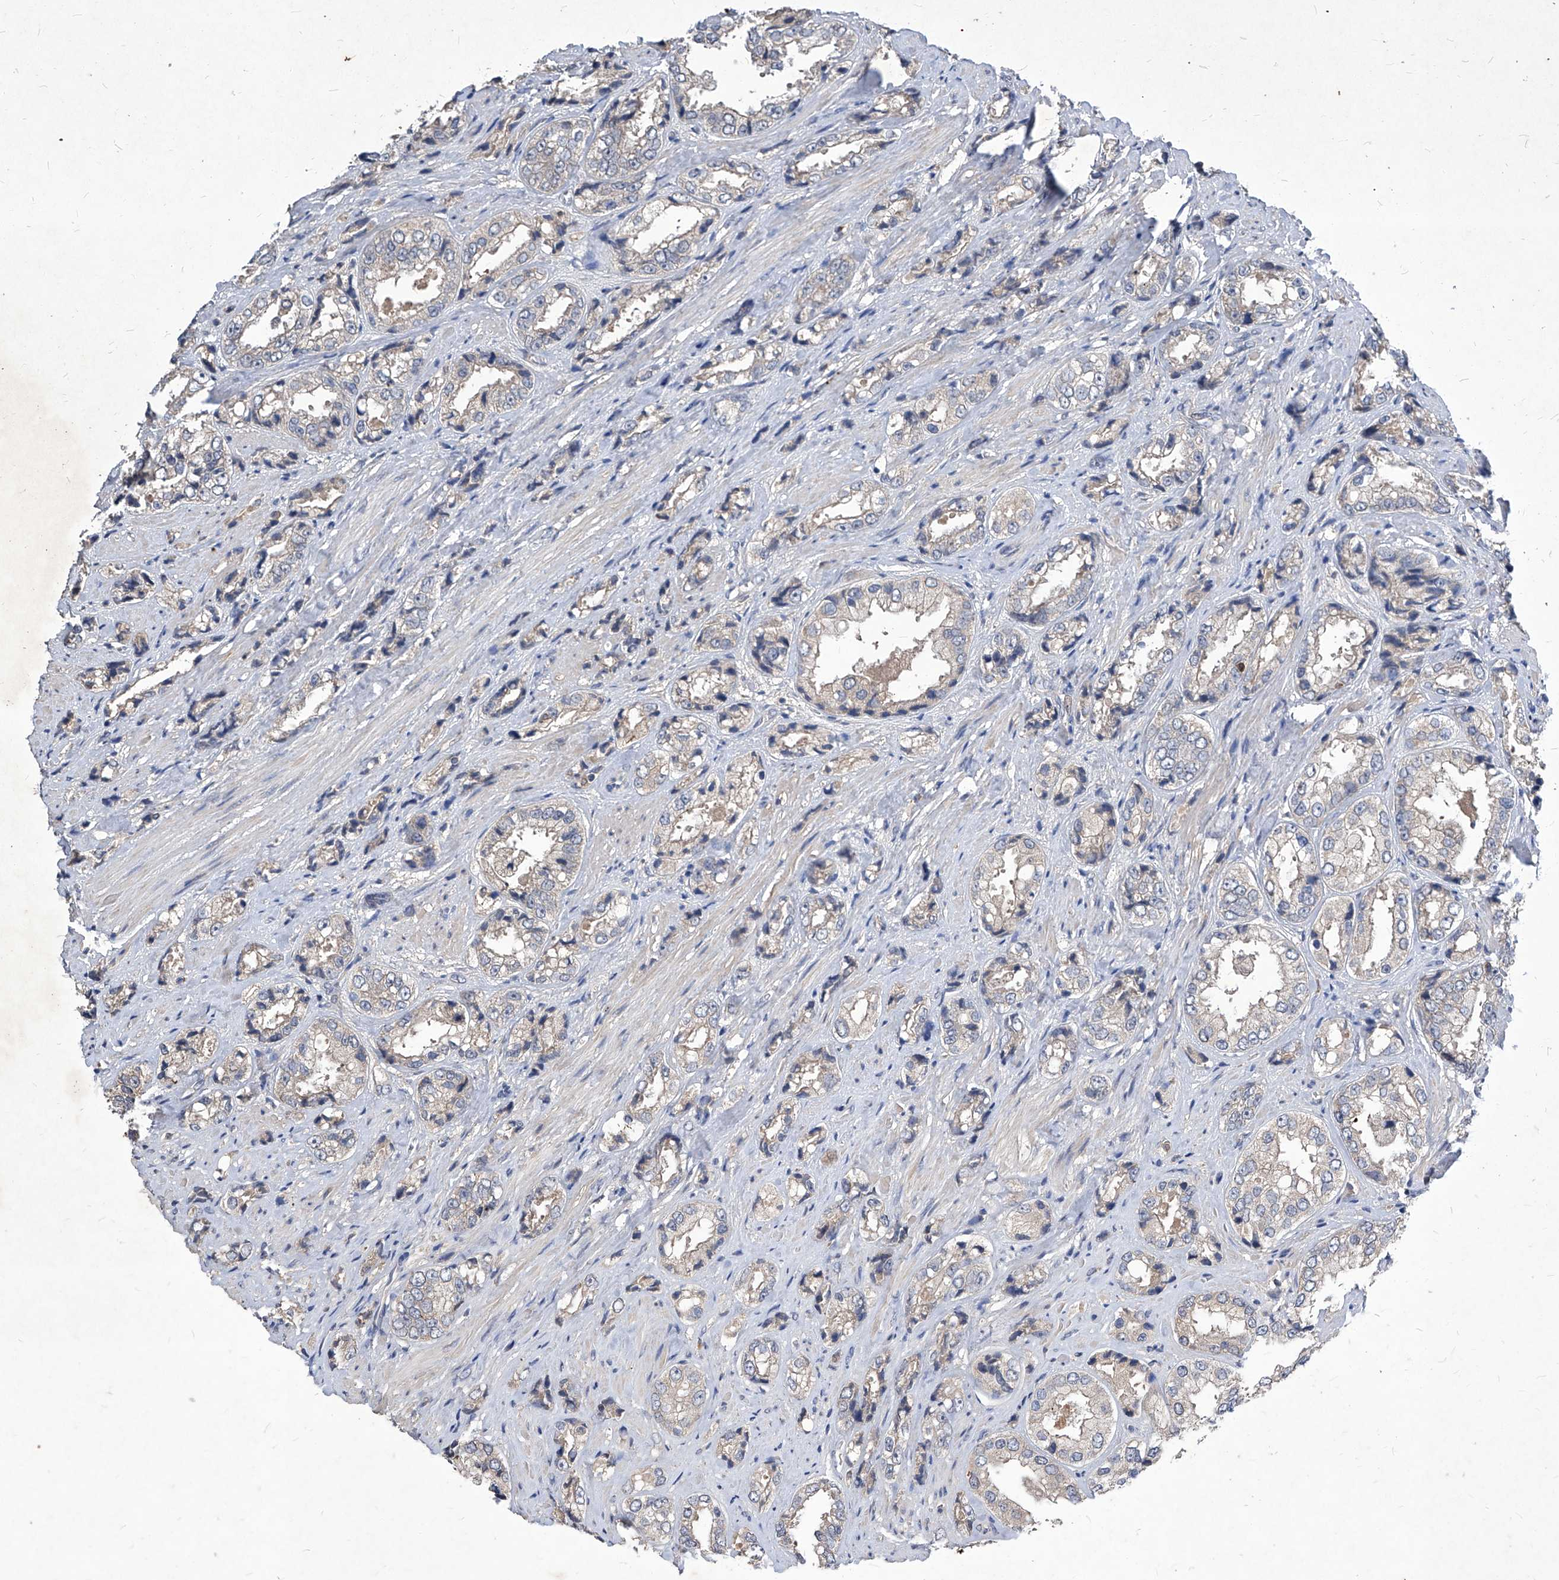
{"staining": {"intensity": "weak", "quantity": "25%-75%", "location": "cytoplasmic/membranous"}, "tissue": "prostate cancer", "cell_type": "Tumor cells", "image_type": "cancer", "snomed": [{"axis": "morphology", "description": "Adenocarcinoma, High grade"}, {"axis": "topography", "description": "Prostate"}], "caption": "Immunohistochemistry histopathology image of high-grade adenocarcinoma (prostate) stained for a protein (brown), which displays low levels of weak cytoplasmic/membranous expression in approximately 25%-75% of tumor cells.", "gene": "SYNGR1", "patient": {"sex": "male", "age": 61}}